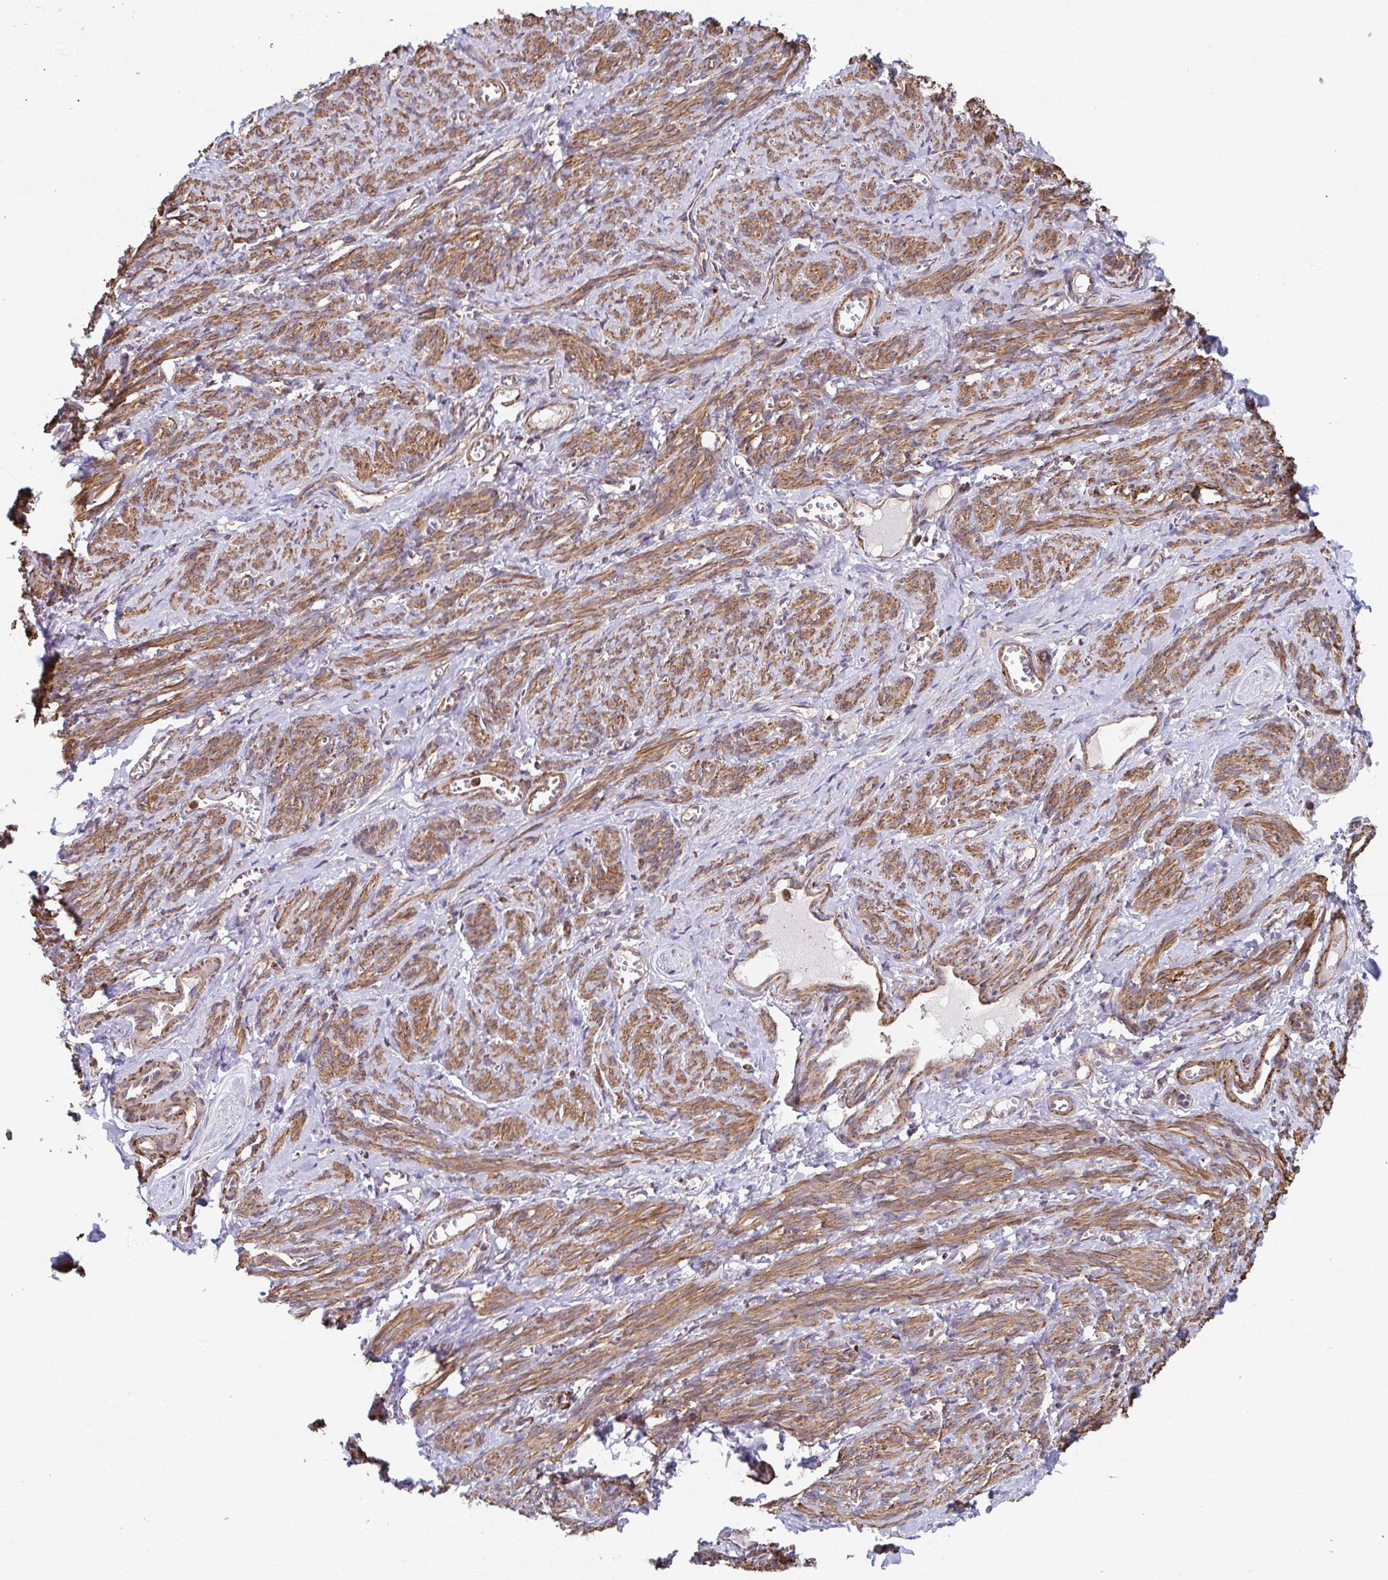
{"staining": {"intensity": "moderate", "quantity": ">75%", "location": "cytoplasmic/membranous"}, "tissue": "smooth muscle", "cell_type": "Smooth muscle cells", "image_type": "normal", "snomed": [{"axis": "morphology", "description": "Normal tissue, NOS"}, {"axis": "topography", "description": "Smooth muscle"}], "caption": "This micrograph displays IHC staining of benign smooth muscle, with medium moderate cytoplasmic/membranous positivity in about >75% of smooth muscle cells.", "gene": "KLHL34", "patient": {"sex": "female", "age": 65}}